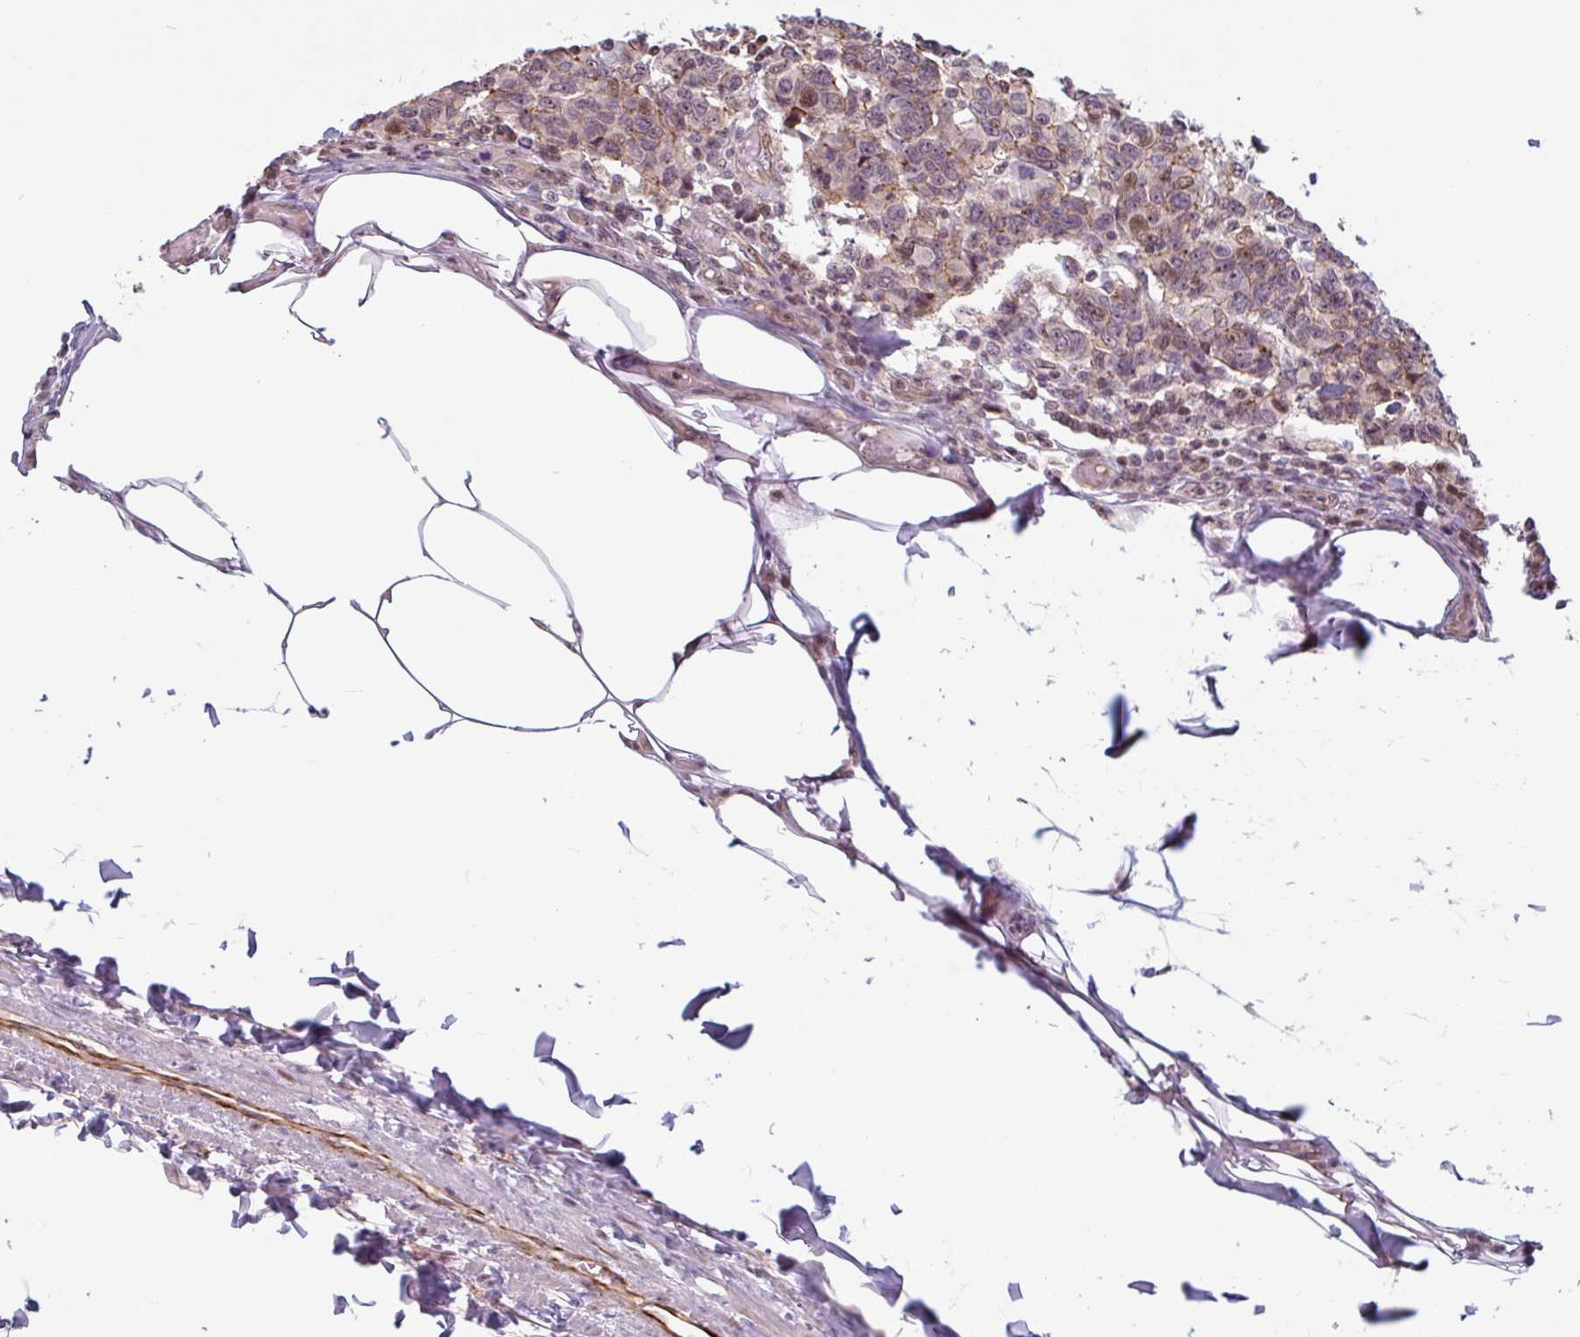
{"staining": {"intensity": "moderate", "quantity": "<25%", "location": "nuclear"}, "tissue": "breast cancer", "cell_type": "Tumor cells", "image_type": "cancer", "snomed": [{"axis": "morphology", "description": "Duct carcinoma"}, {"axis": "topography", "description": "Breast"}], "caption": "Moderate nuclear positivity for a protein is present in approximately <25% of tumor cells of breast invasive ductal carcinoma using immunohistochemistry (IHC).", "gene": "ZNF689", "patient": {"sex": "female", "age": 55}}